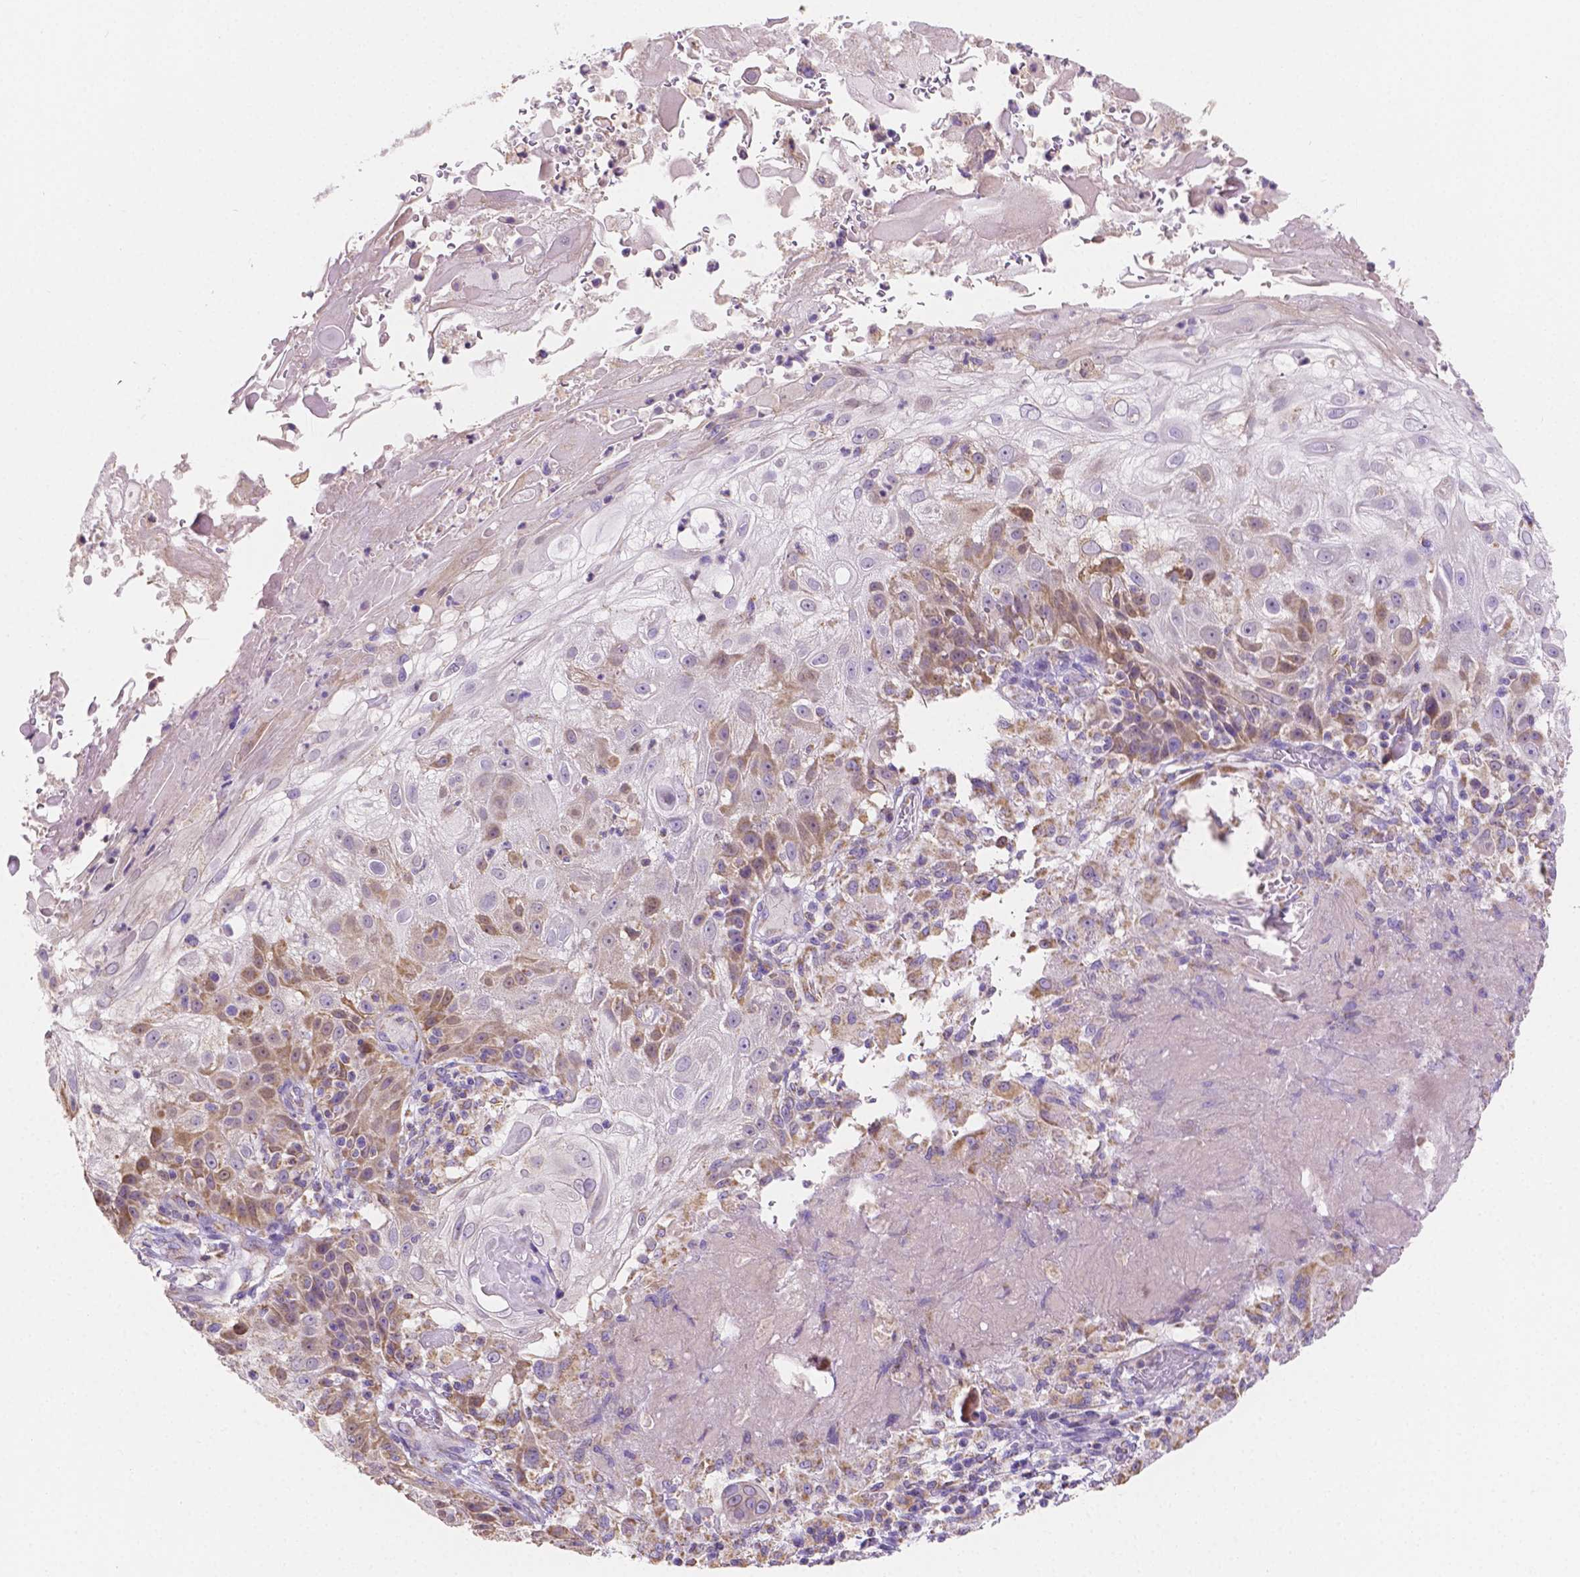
{"staining": {"intensity": "weak", "quantity": "25%-75%", "location": "cytoplasmic/membranous"}, "tissue": "skin cancer", "cell_type": "Tumor cells", "image_type": "cancer", "snomed": [{"axis": "morphology", "description": "Normal tissue, NOS"}, {"axis": "morphology", "description": "Squamous cell carcinoma, NOS"}, {"axis": "topography", "description": "Skin"}], "caption": "Immunohistochemical staining of skin squamous cell carcinoma displays low levels of weak cytoplasmic/membranous staining in approximately 25%-75% of tumor cells.", "gene": "TMEM130", "patient": {"sex": "female", "age": 83}}